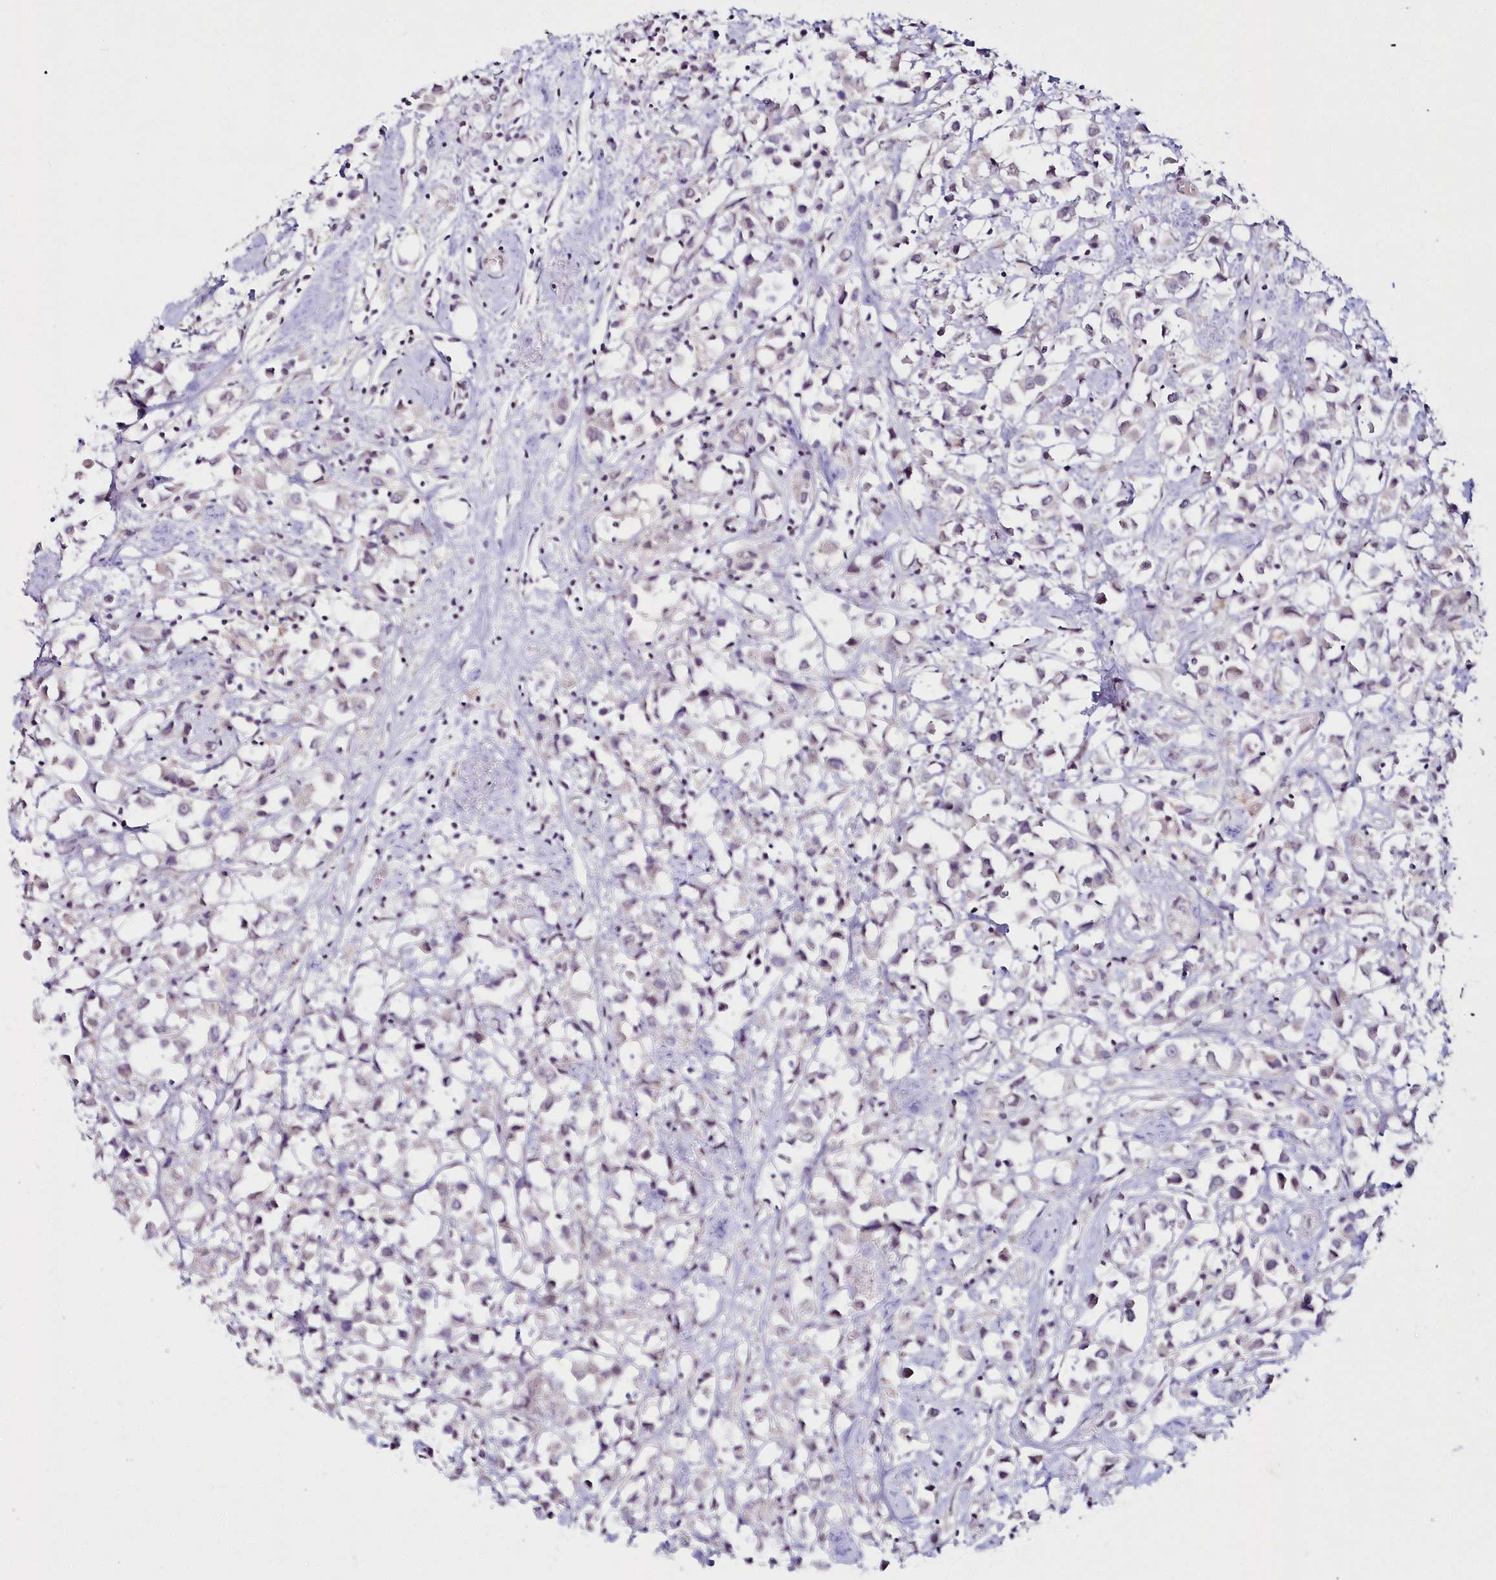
{"staining": {"intensity": "negative", "quantity": "none", "location": "none"}, "tissue": "breast cancer", "cell_type": "Tumor cells", "image_type": "cancer", "snomed": [{"axis": "morphology", "description": "Duct carcinoma"}, {"axis": "topography", "description": "Breast"}], "caption": "IHC image of neoplastic tissue: breast invasive ductal carcinoma stained with DAB demonstrates no significant protein expression in tumor cells.", "gene": "HYCC2", "patient": {"sex": "female", "age": 61}}